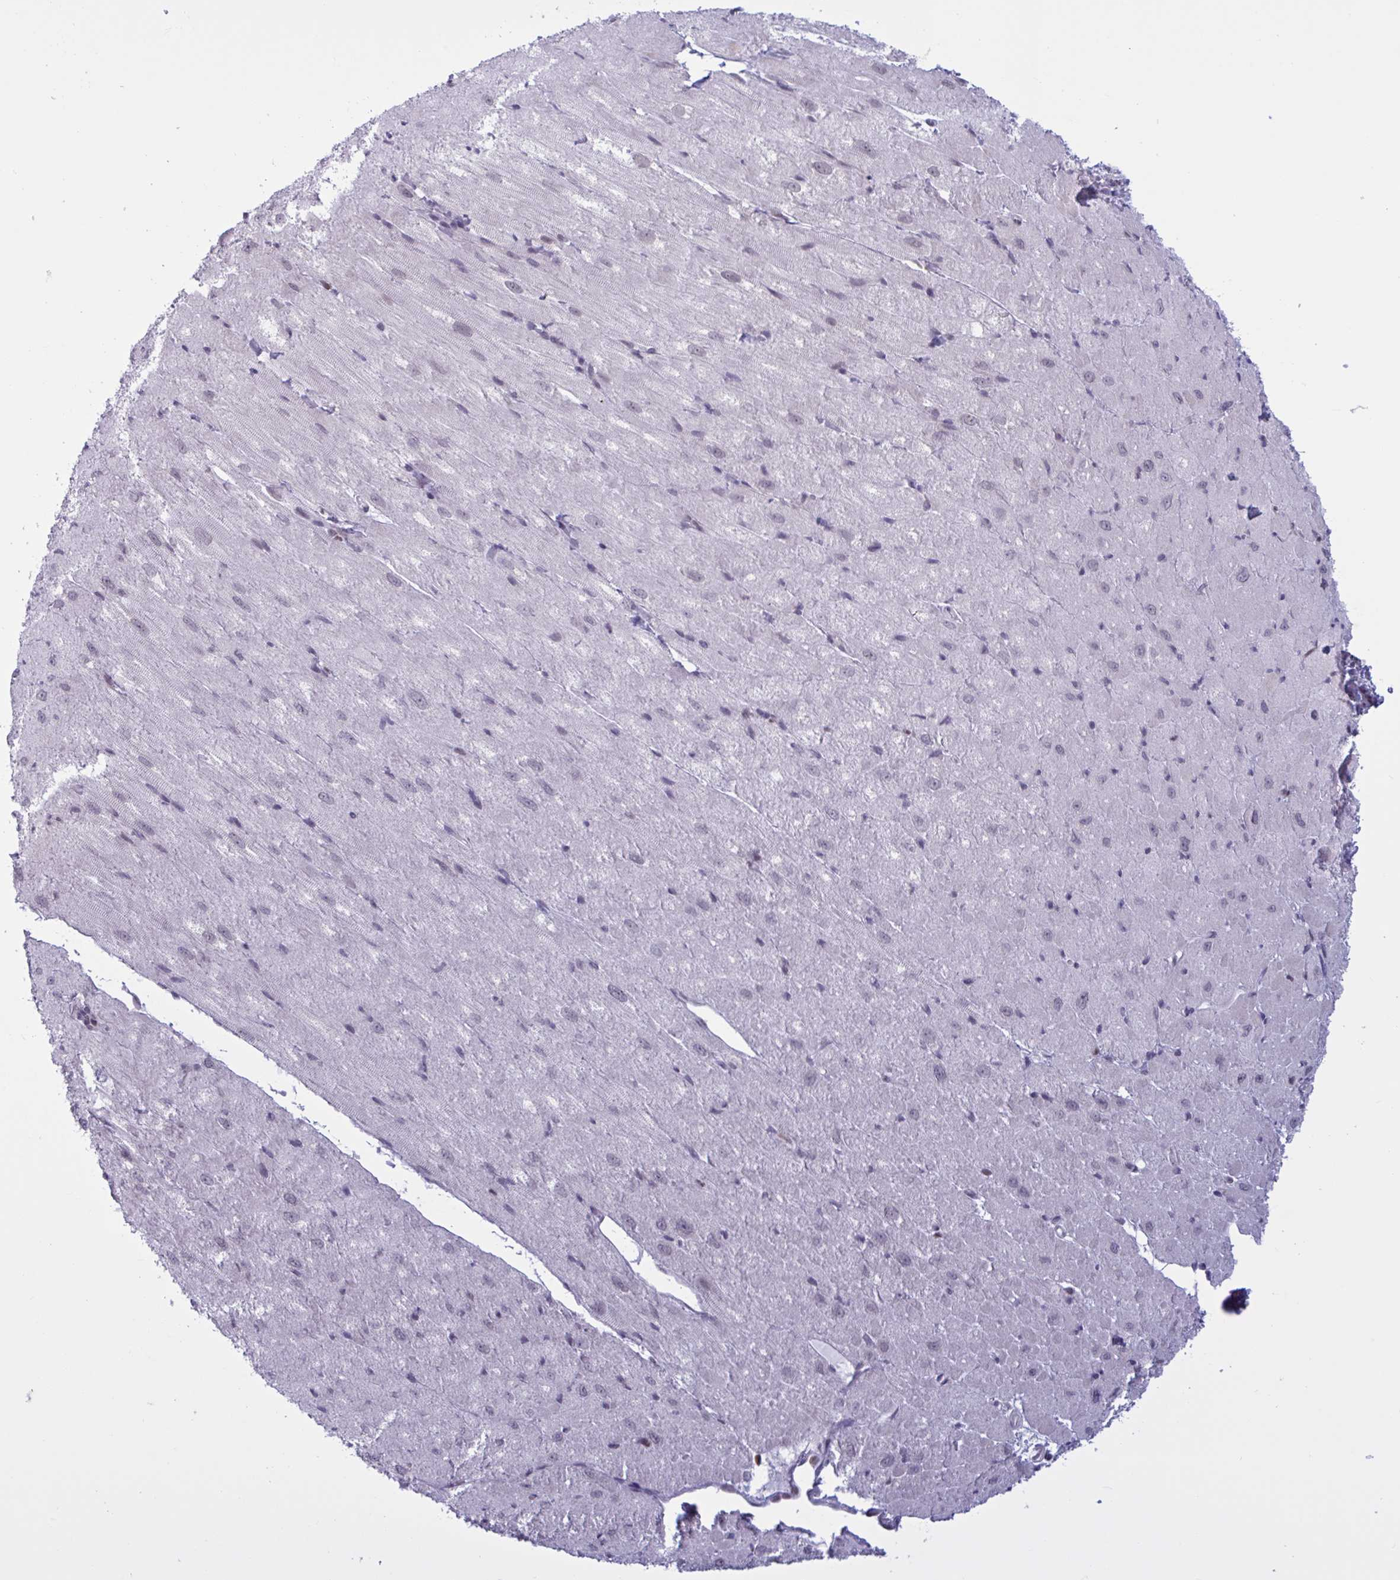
{"staining": {"intensity": "negative", "quantity": "none", "location": "none"}, "tissue": "heart muscle", "cell_type": "Cardiomyocytes", "image_type": "normal", "snomed": [{"axis": "morphology", "description": "Normal tissue, NOS"}, {"axis": "topography", "description": "Heart"}], "caption": "A high-resolution micrograph shows immunohistochemistry (IHC) staining of normal heart muscle, which shows no significant expression in cardiomyocytes.", "gene": "PRMT6", "patient": {"sex": "male", "age": 62}}